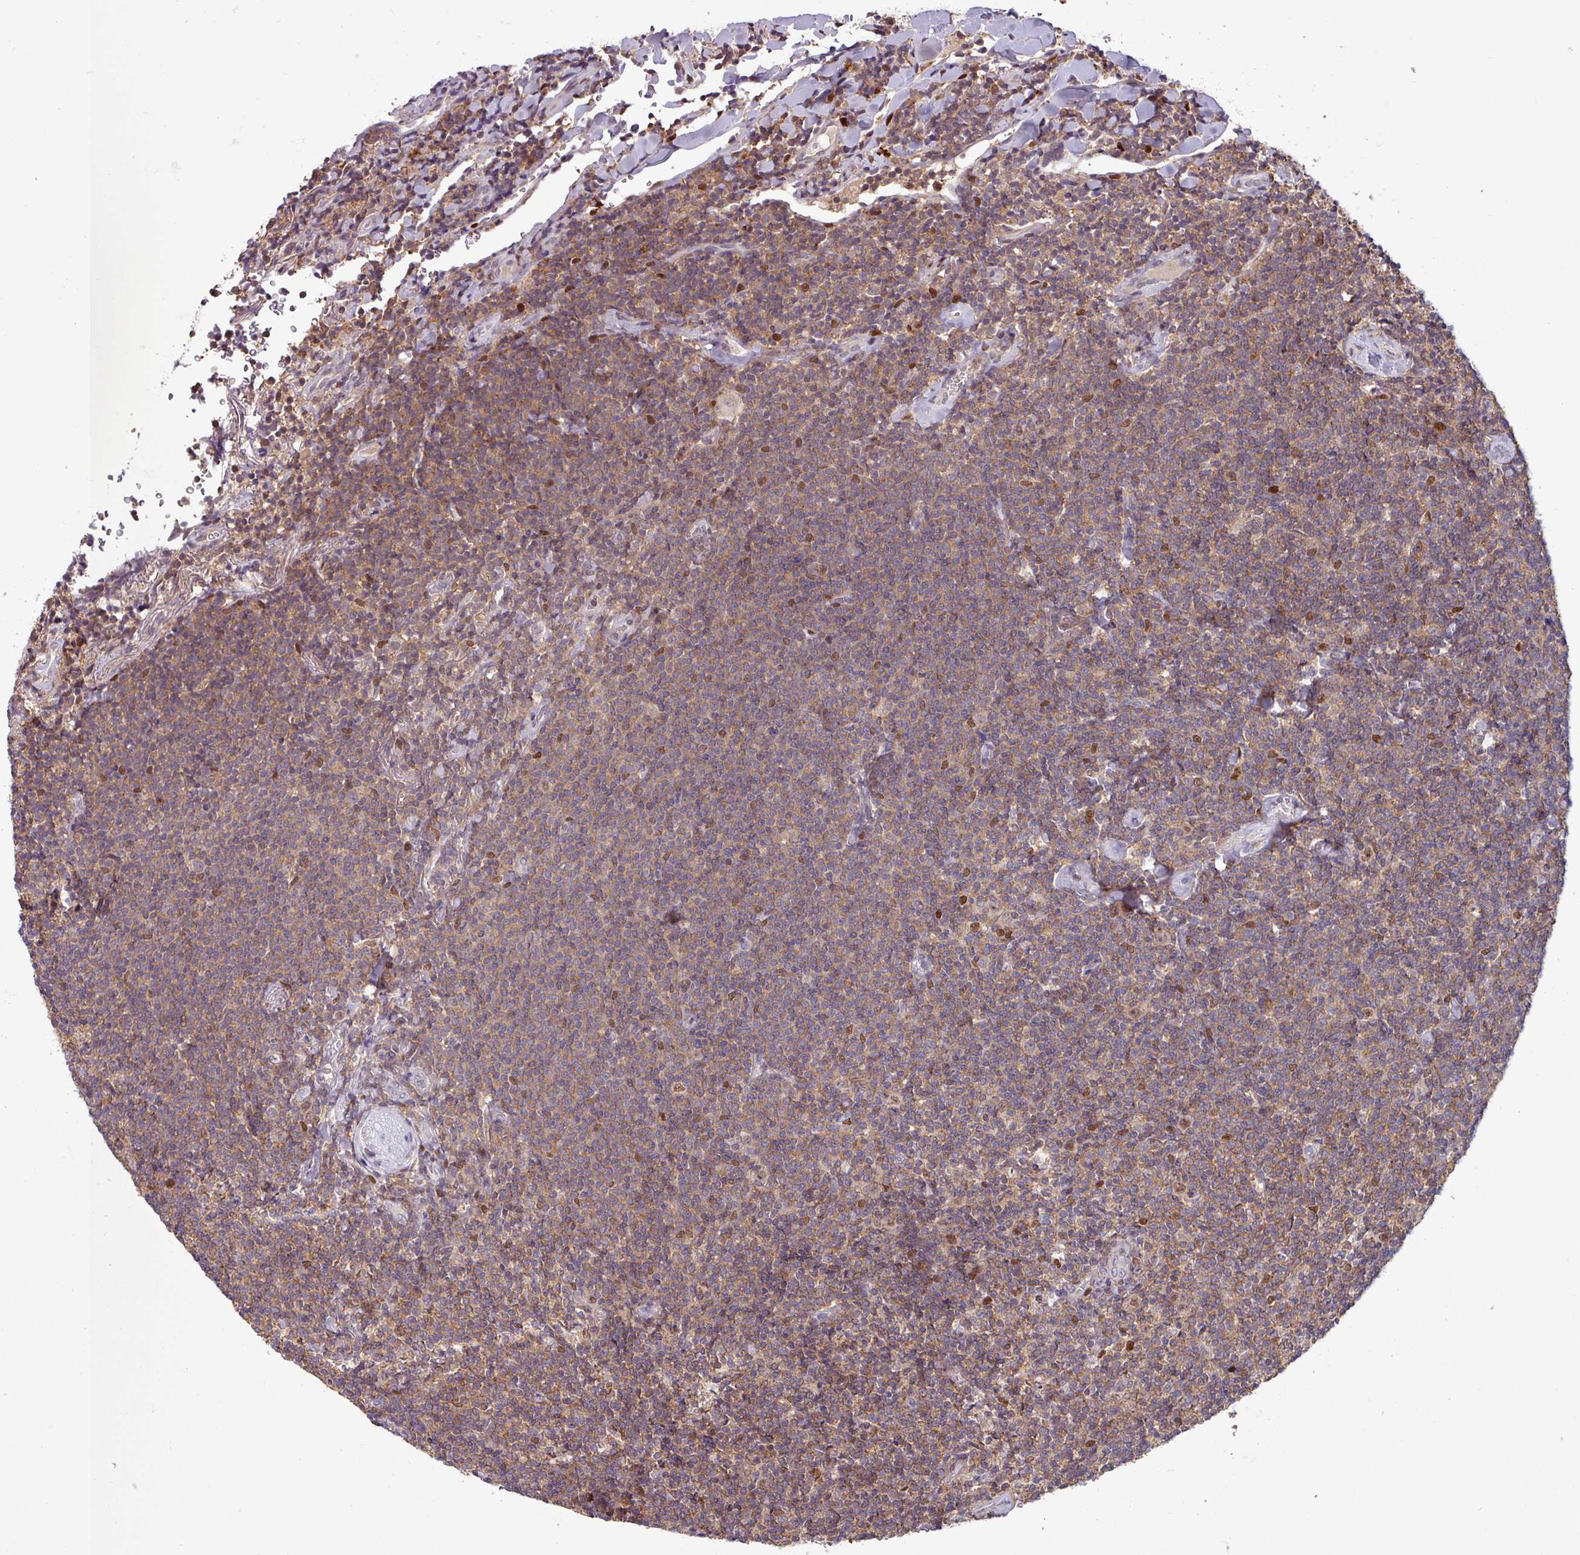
{"staining": {"intensity": "moderate", "quantity": ">75%", "location": "cytoplasmic/membranous"}, "tissue": "lymphoma", "cell_type": "Tumor cells", "image_type": "cancer", "snomed": [{"axis": "morphology", "description": "Malignant lymphoma, non-Hodgkin's type, Low grade"}, {"axis": "topography", "description": "Lung"}], "caption": "Malignant lymphoma, non-Hodgkin's type (low-grade) stained for a protein (brown) displays moderate cytoplasmic/membranous positive staining in about >75% of tumor cells.", "gene": "PRRX1", "patient": {"sex": "female", "age": 71}}